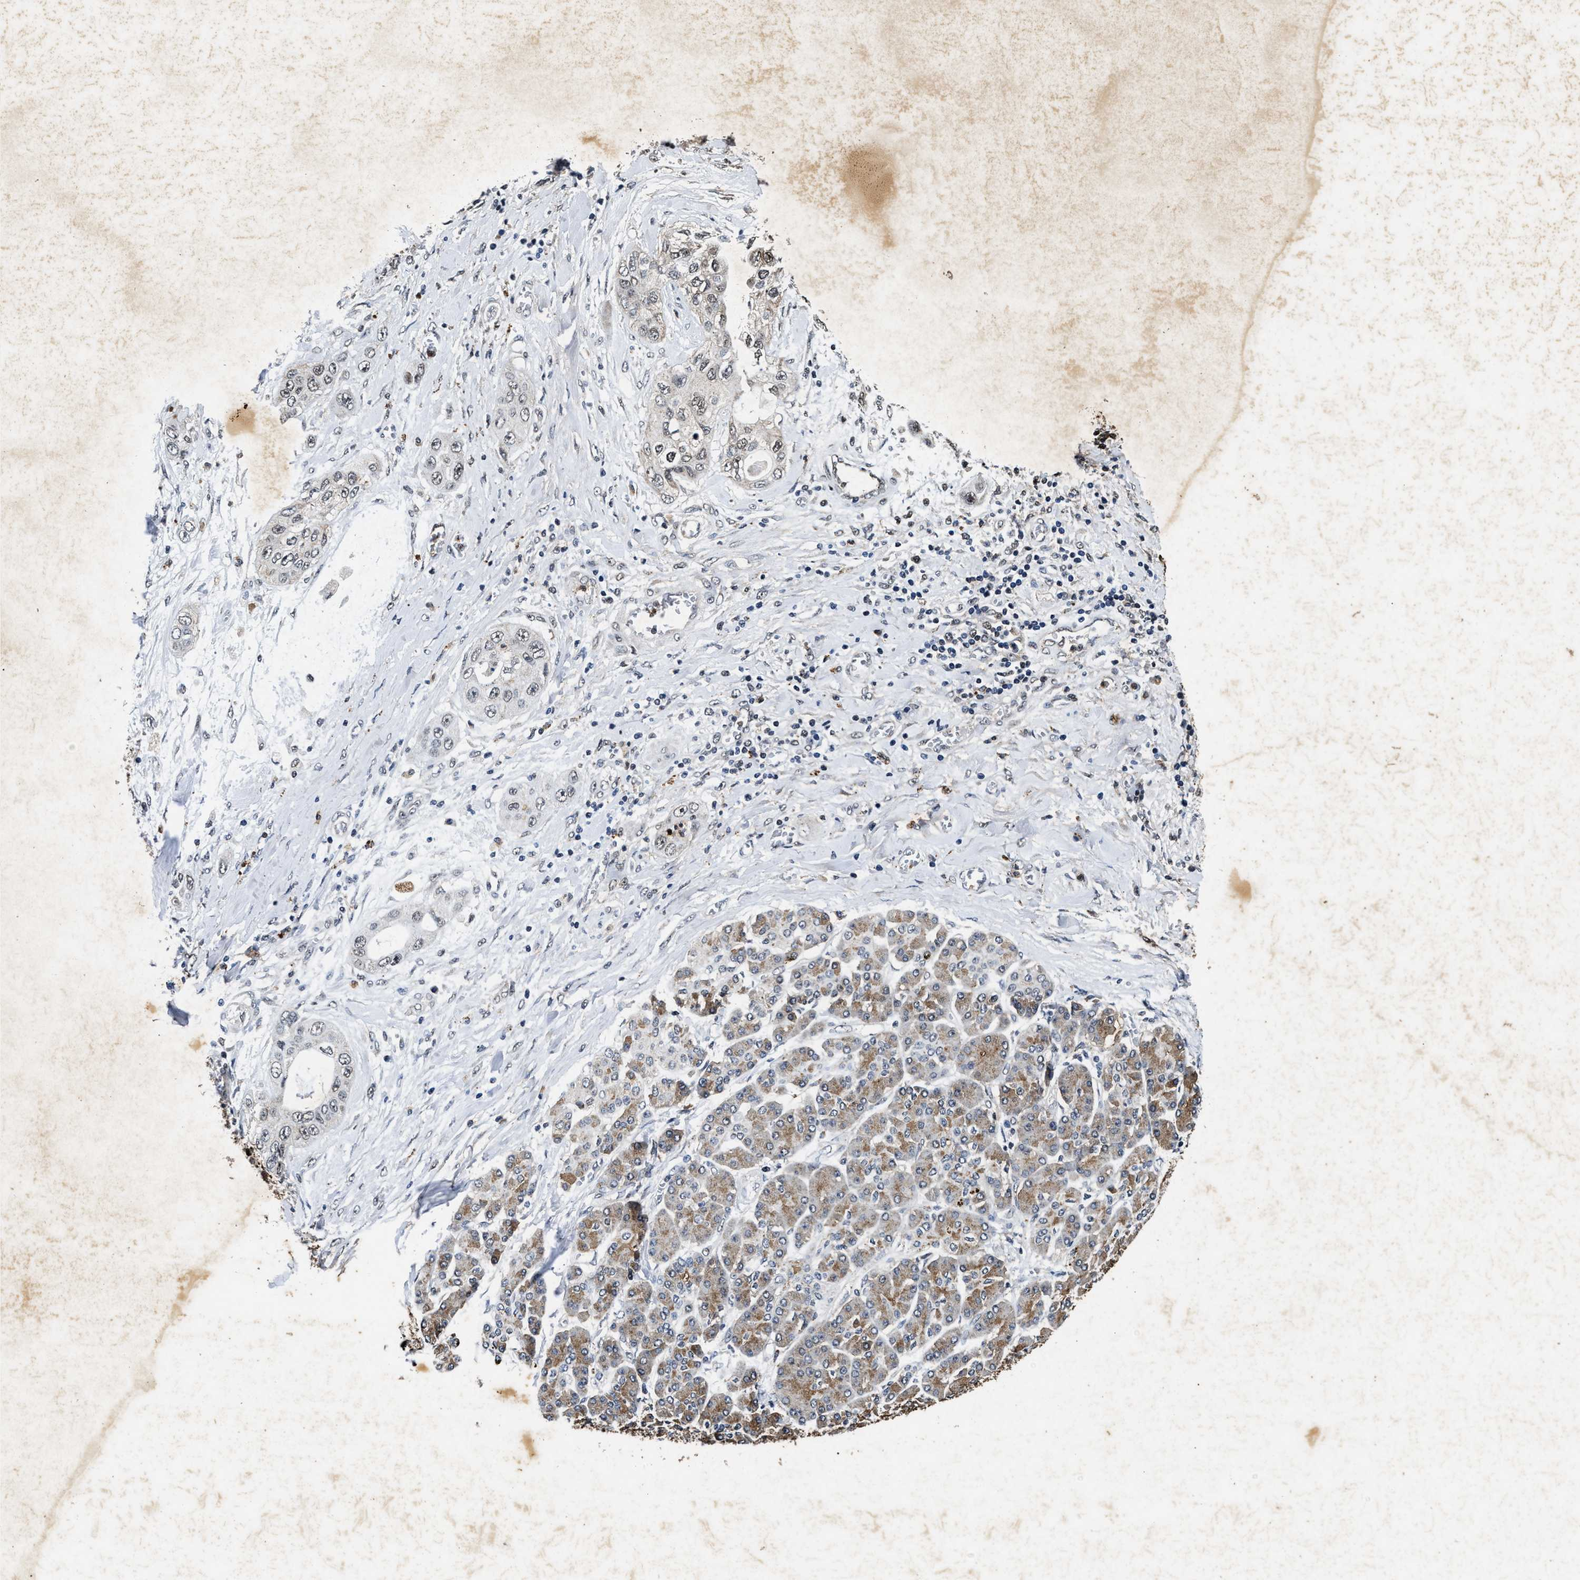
{"staining": {"intensity": "negative", "quantity": "none", "location": "none"}, "tissue": "pancreatic cancer", "cell_type": "Tumor cells", "image_type": "cancer", "snomed": [{"axis": "morphology", "description": "Adenocarcinoma, NOS"}, {"axis": "topography", "description": "Pancreas"}], "caption": "This histopathology image is of pancreatic cancer (adenocarcinoma) stained with immunohistochemistry to label a protein in brown with the nuclei are counter-stained blue. There is no positivity in tumor cells. Nuclei are stained in blue.", "gene": "ACOX1", "patient": {"sex": "female", "age": 70}}